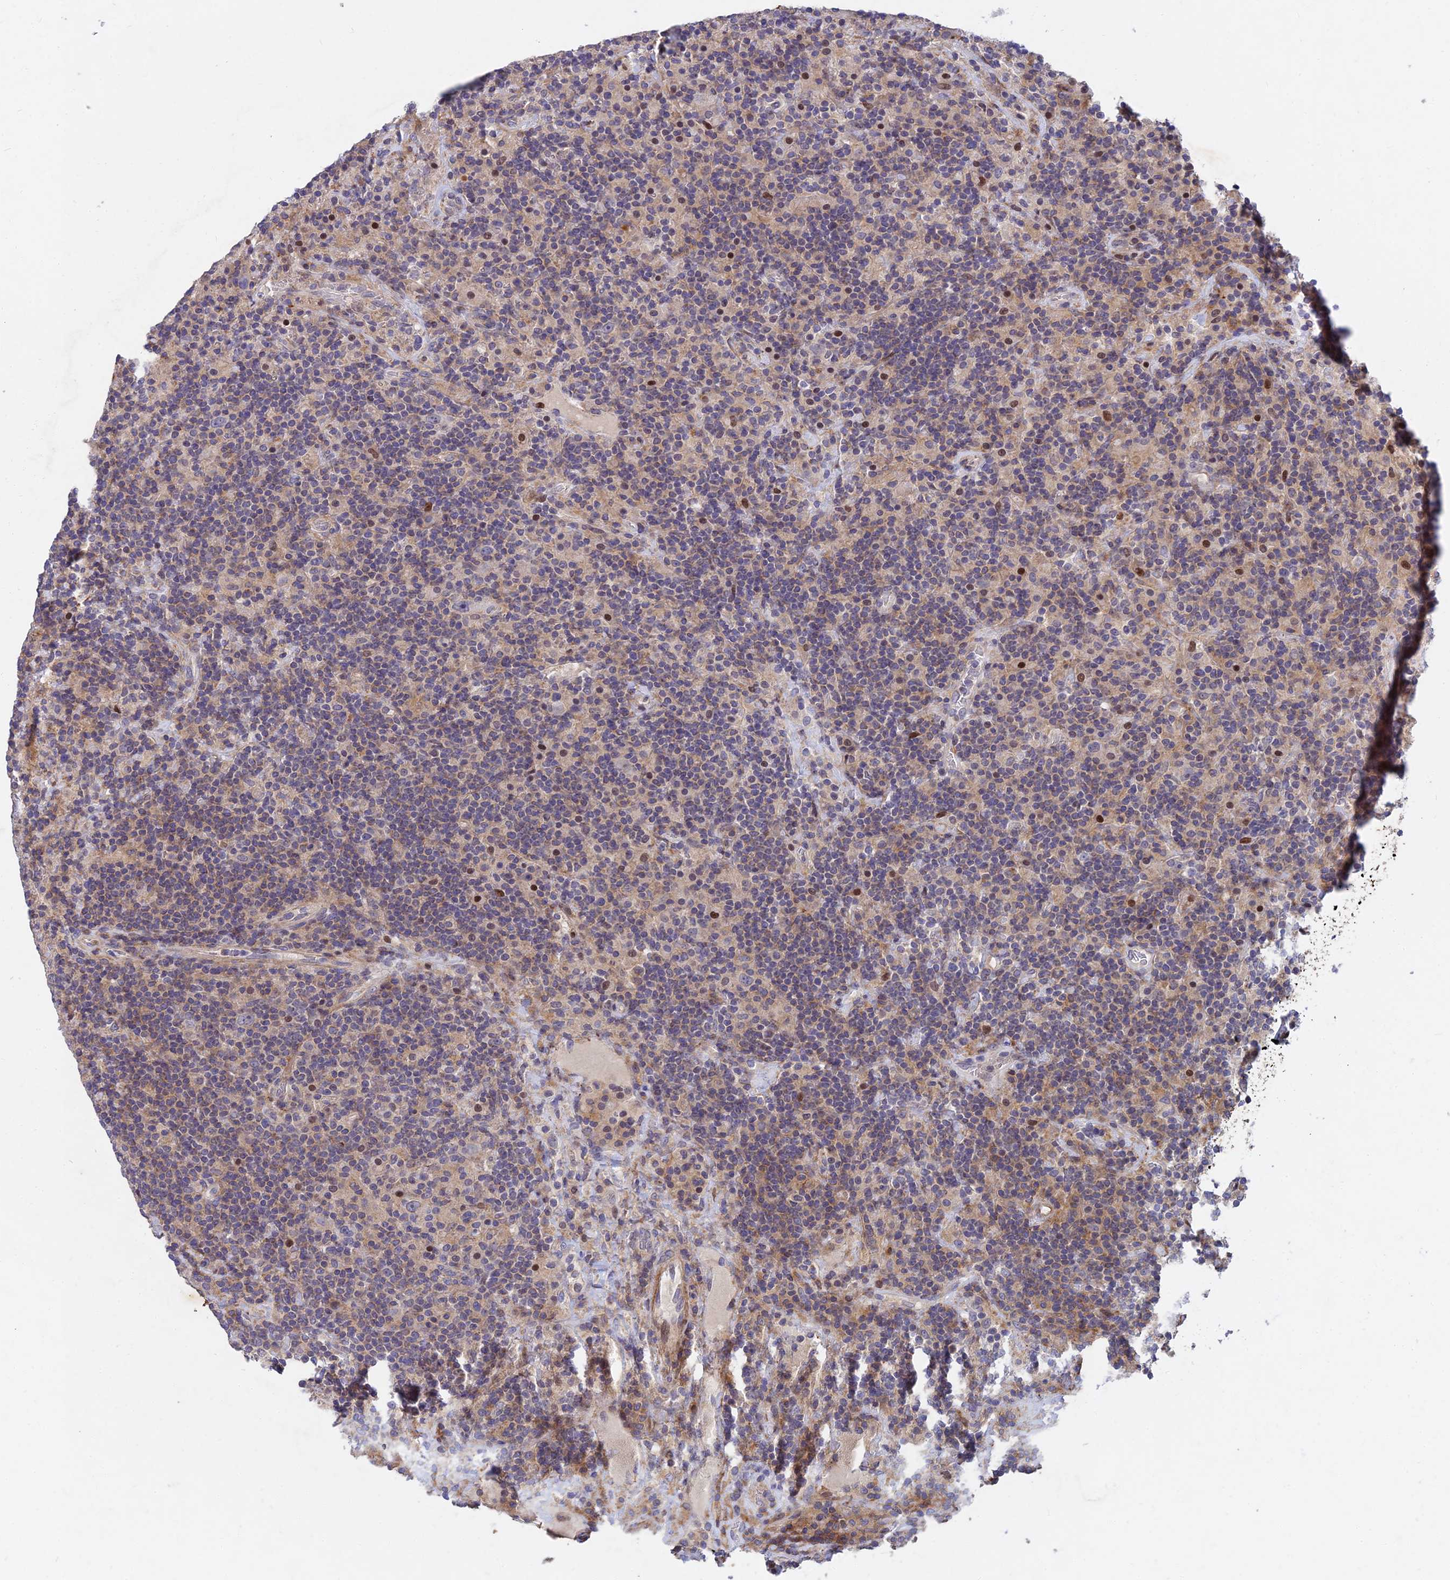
{"staining": {"intensity": "negative", "quantity": "none", "location": "none"}, "tissue": "lymphoma", "cell_type": "Tumor cells", "image_type": "cancer", "snomed": [{"axis": "morphology", "description": "Hodgkin's disease, NOS"}, {"axis": "topography", "description": "Lymph node"}], "caption": "IHC photomicrograph of human Hodgkin's disease stained for a protein (brown), which displays no staining in tumor cells. The staining was performed using DAB to visualize the protein expression in brown, while the nuclei were stained in blue with hematoxylin (Magnification: 20x).", "gene": "RELCH", "patient": {"sex": "male", "age": 70}}